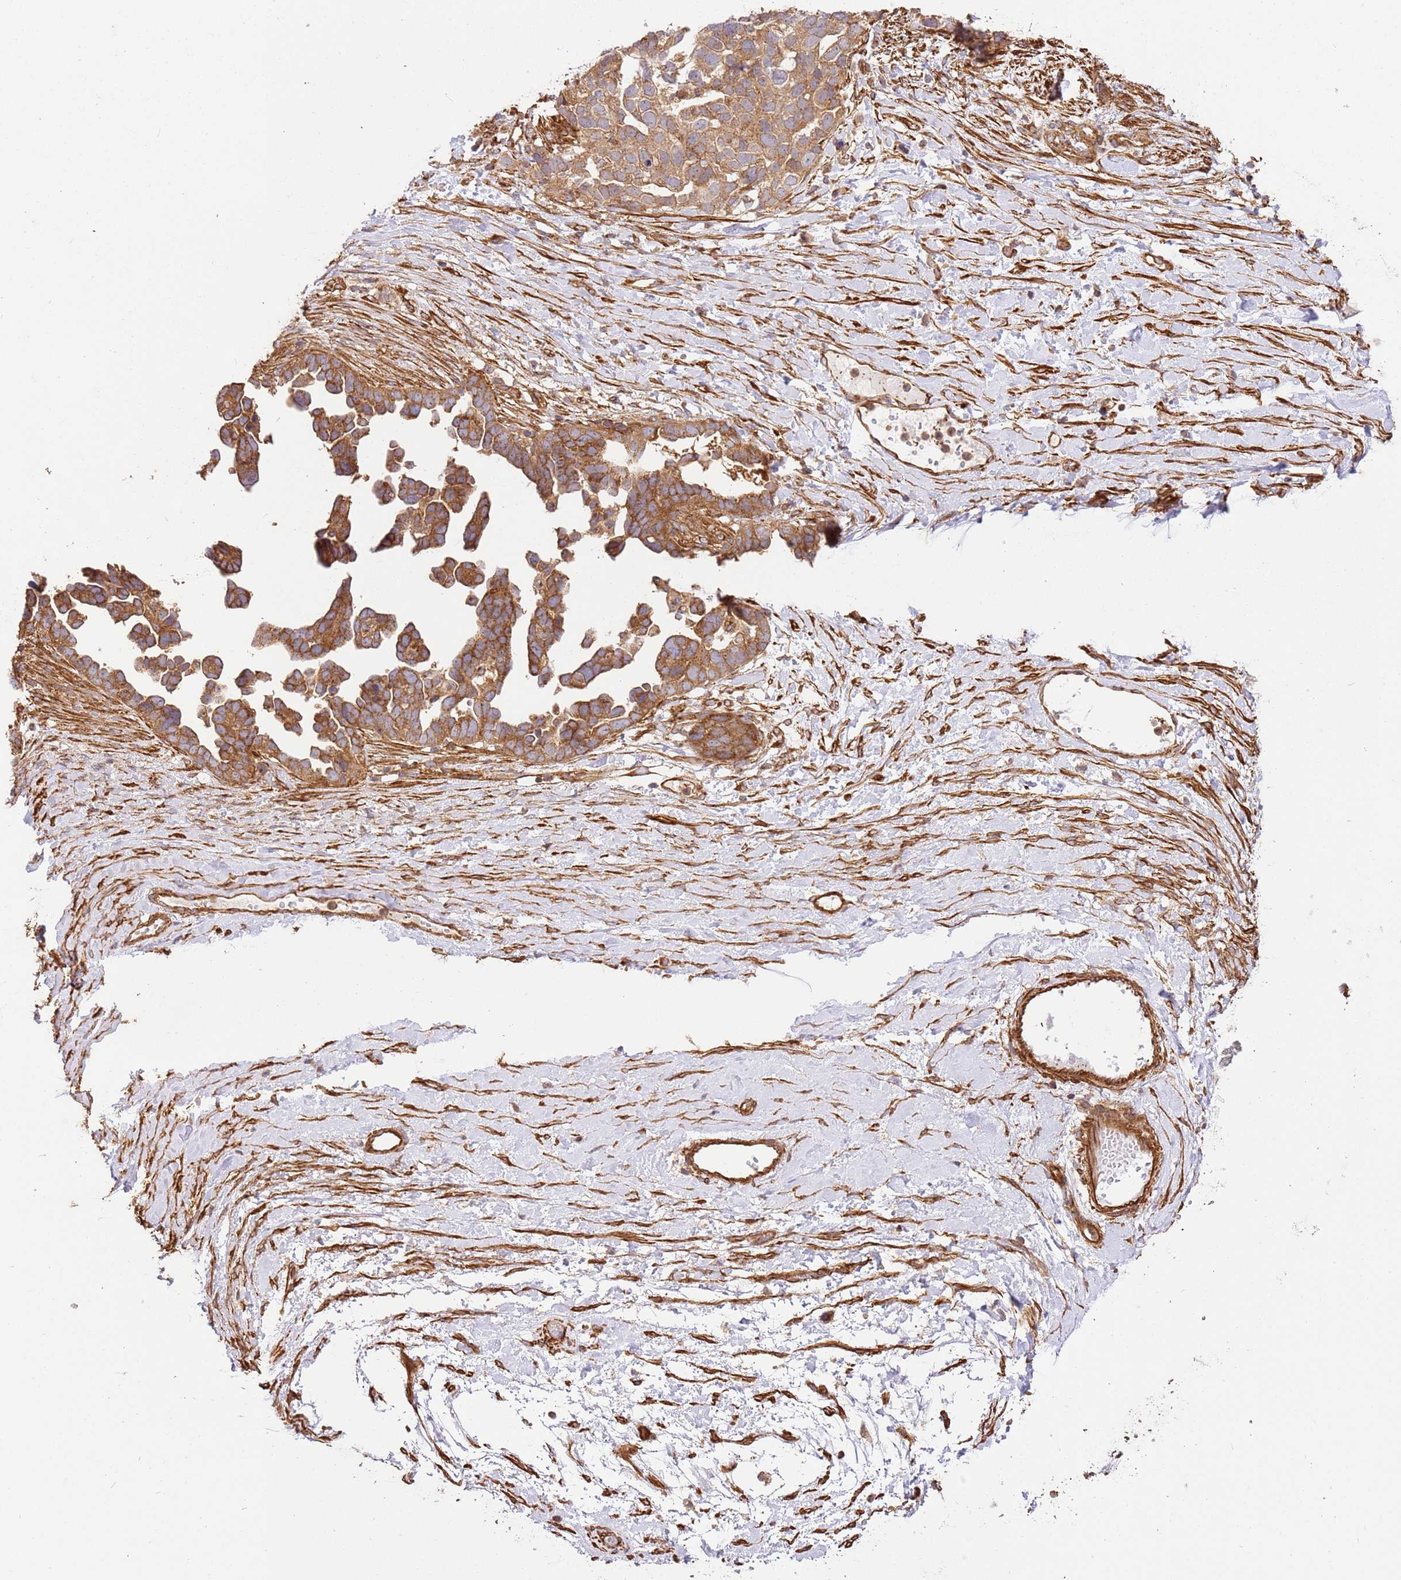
{"staining": {"intensity": "strong", "quantity": ">75%", "location": "cytoplasmic/membranous"}, "tissue": "ovarian cancer", "cell_type": "Tumor cells", "image_type": "cancer", "snomed": [{"axis": "morphology", "description": "Cystadenocarcinoma, serous, NOS"}, {"axis": "topography", "description": "Ovary"}], "caption": "Strong cytoplasmic/membranous positivity is appreciated in about >75% of tumor cells in ovarian cancer (serous cystadenocarcinoma). The staining is performed using DAB brown chromogen to label protein expression. The nuclei are counter-stained blue using hematoxylin.", "gene": "ZBTB39", "patient": {"sex": "female", "age": 54}}